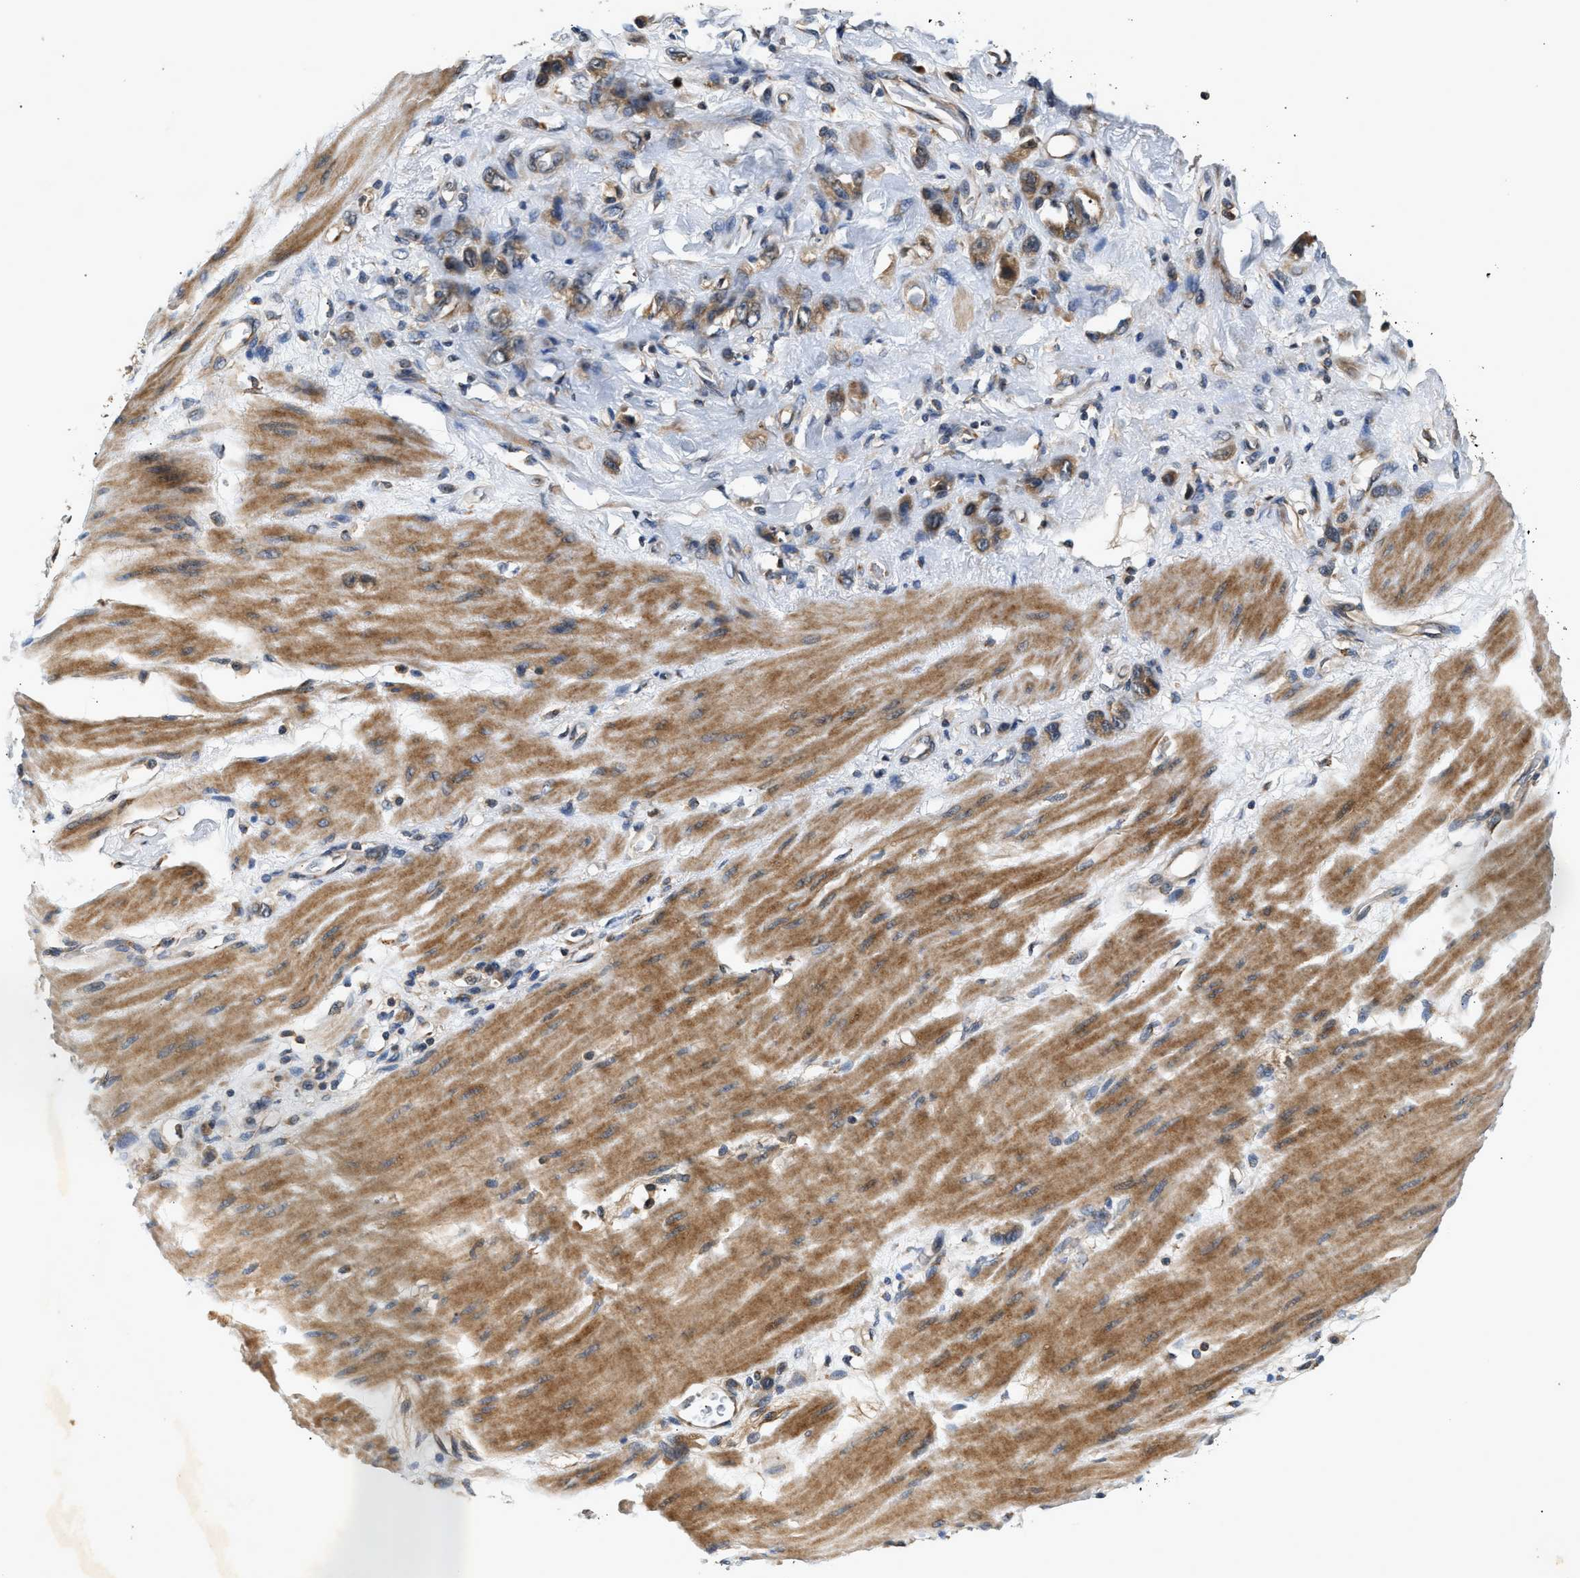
{"staining": {"intensity": "moderate", "quantity": ">75%", "location": "cytoplasmic/membranous"}, "tissue": "stomach cancer", "cell_type": "Tumor cells", "image_type": "cancer", "snomed": [{"axis": "morphology", "description": "Adenocarcinoma, NOS"}, {"axis": "topography", "description": "Stomach"}], "caption": "Protein staining of adenocarcinoma (stomach) tissue displays moderate cytoplasmic/membranous staining in about >75% of tumor cells. (Brightfield microscopy of DAB IHC at high magnification).", "gene": "CHUK", "patient": {"sex": "male", "age": 82}}